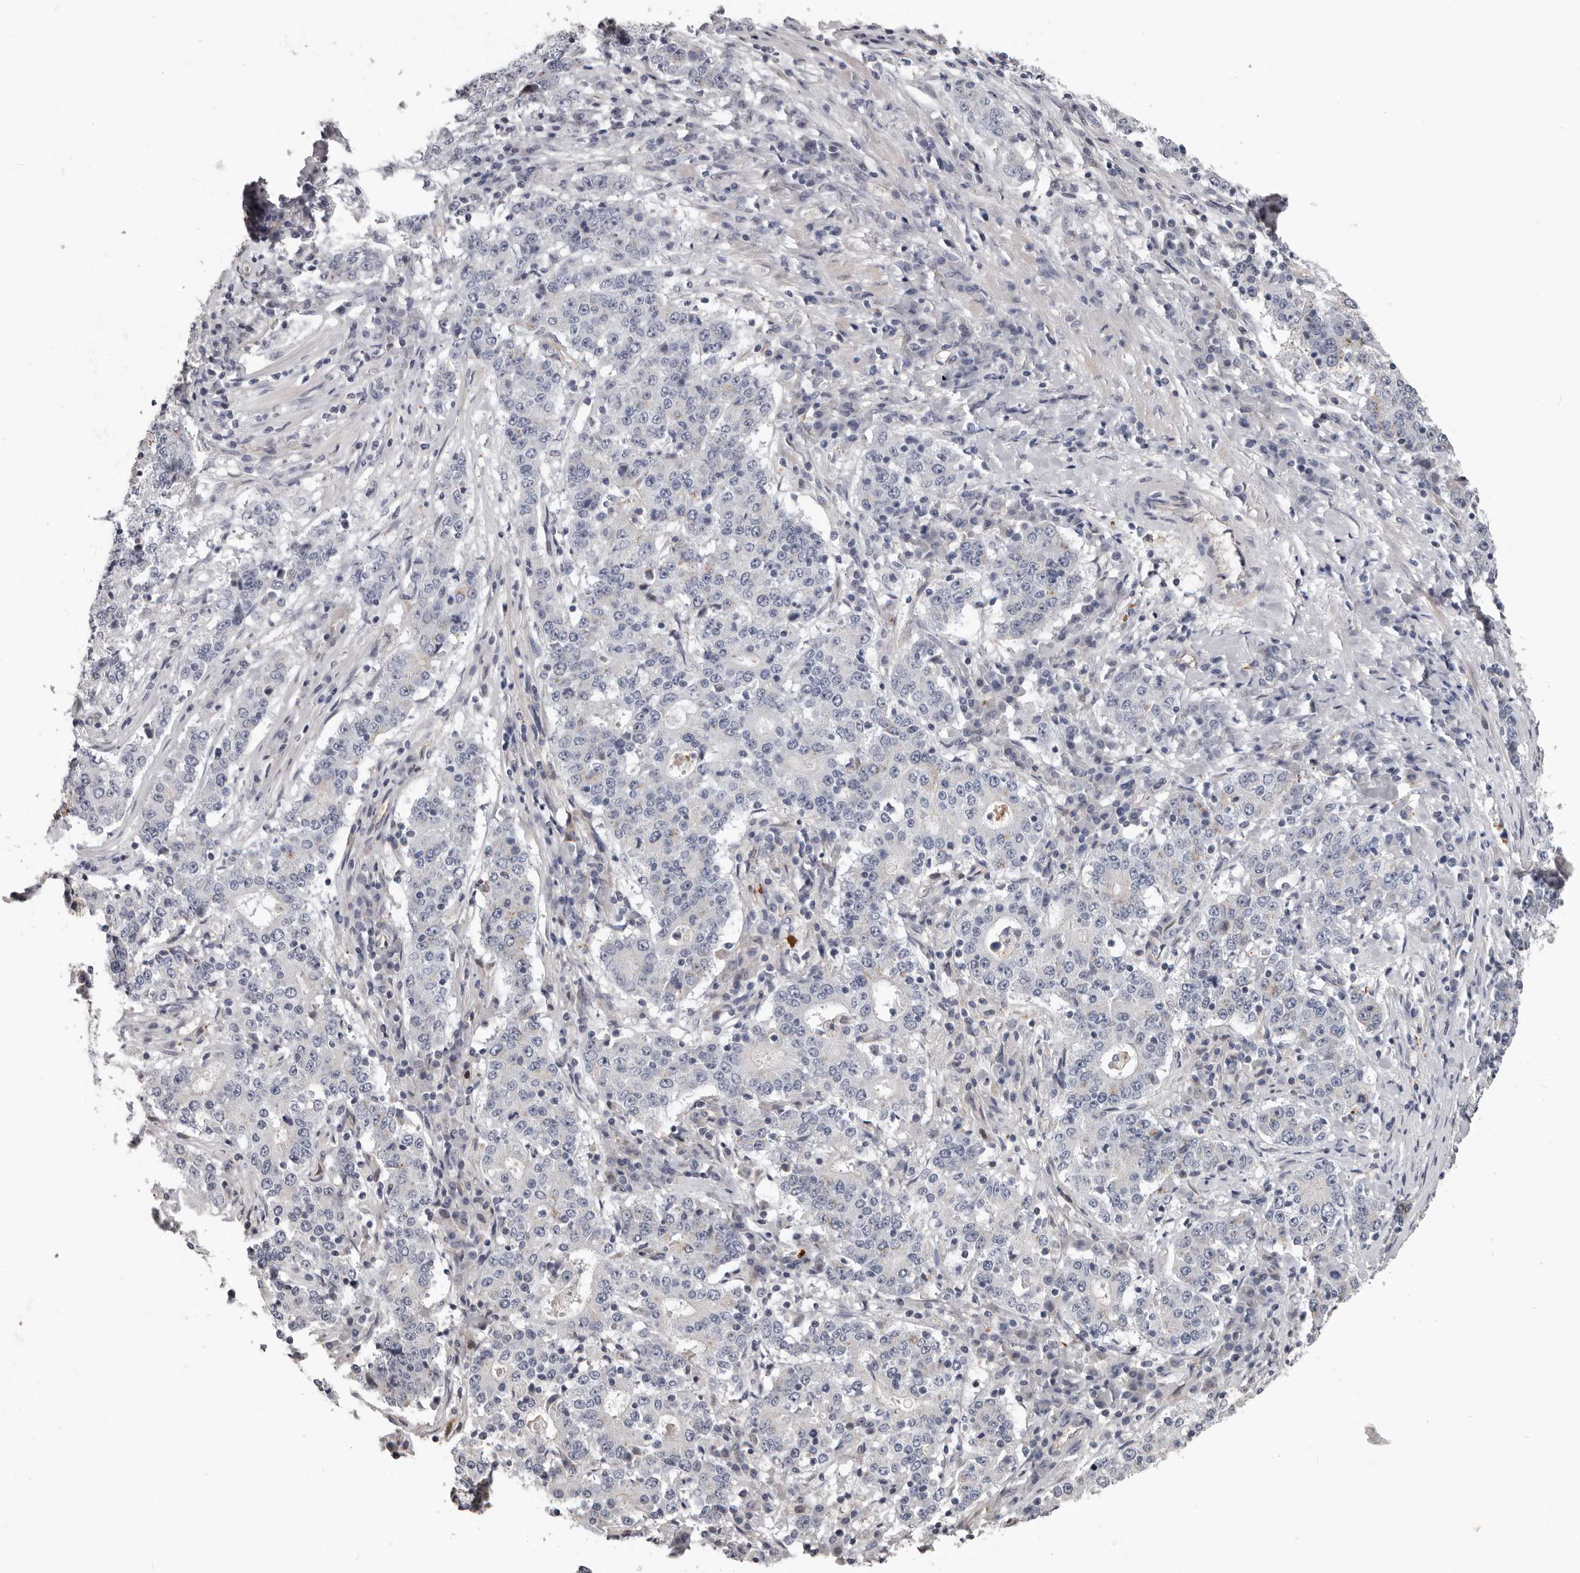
{"staining": {"intensity": "negative", "quantity": "none", "location": "none"}, "tissue": "stomach cancer", "cell_type": "Tumor cells", "image_type": "cancer", "snomed": [{"axis": "morphology", "description": "Adenocarcinoma, NOS"}, {"axis": "topography", "description": "Stomach"}], "caption": "Protein analysis of stomach adenocarcinoma exhibits no significant staining in tumor cells.", "gene": "RNF217", "patient": {"sex": "male", "age": 59}}